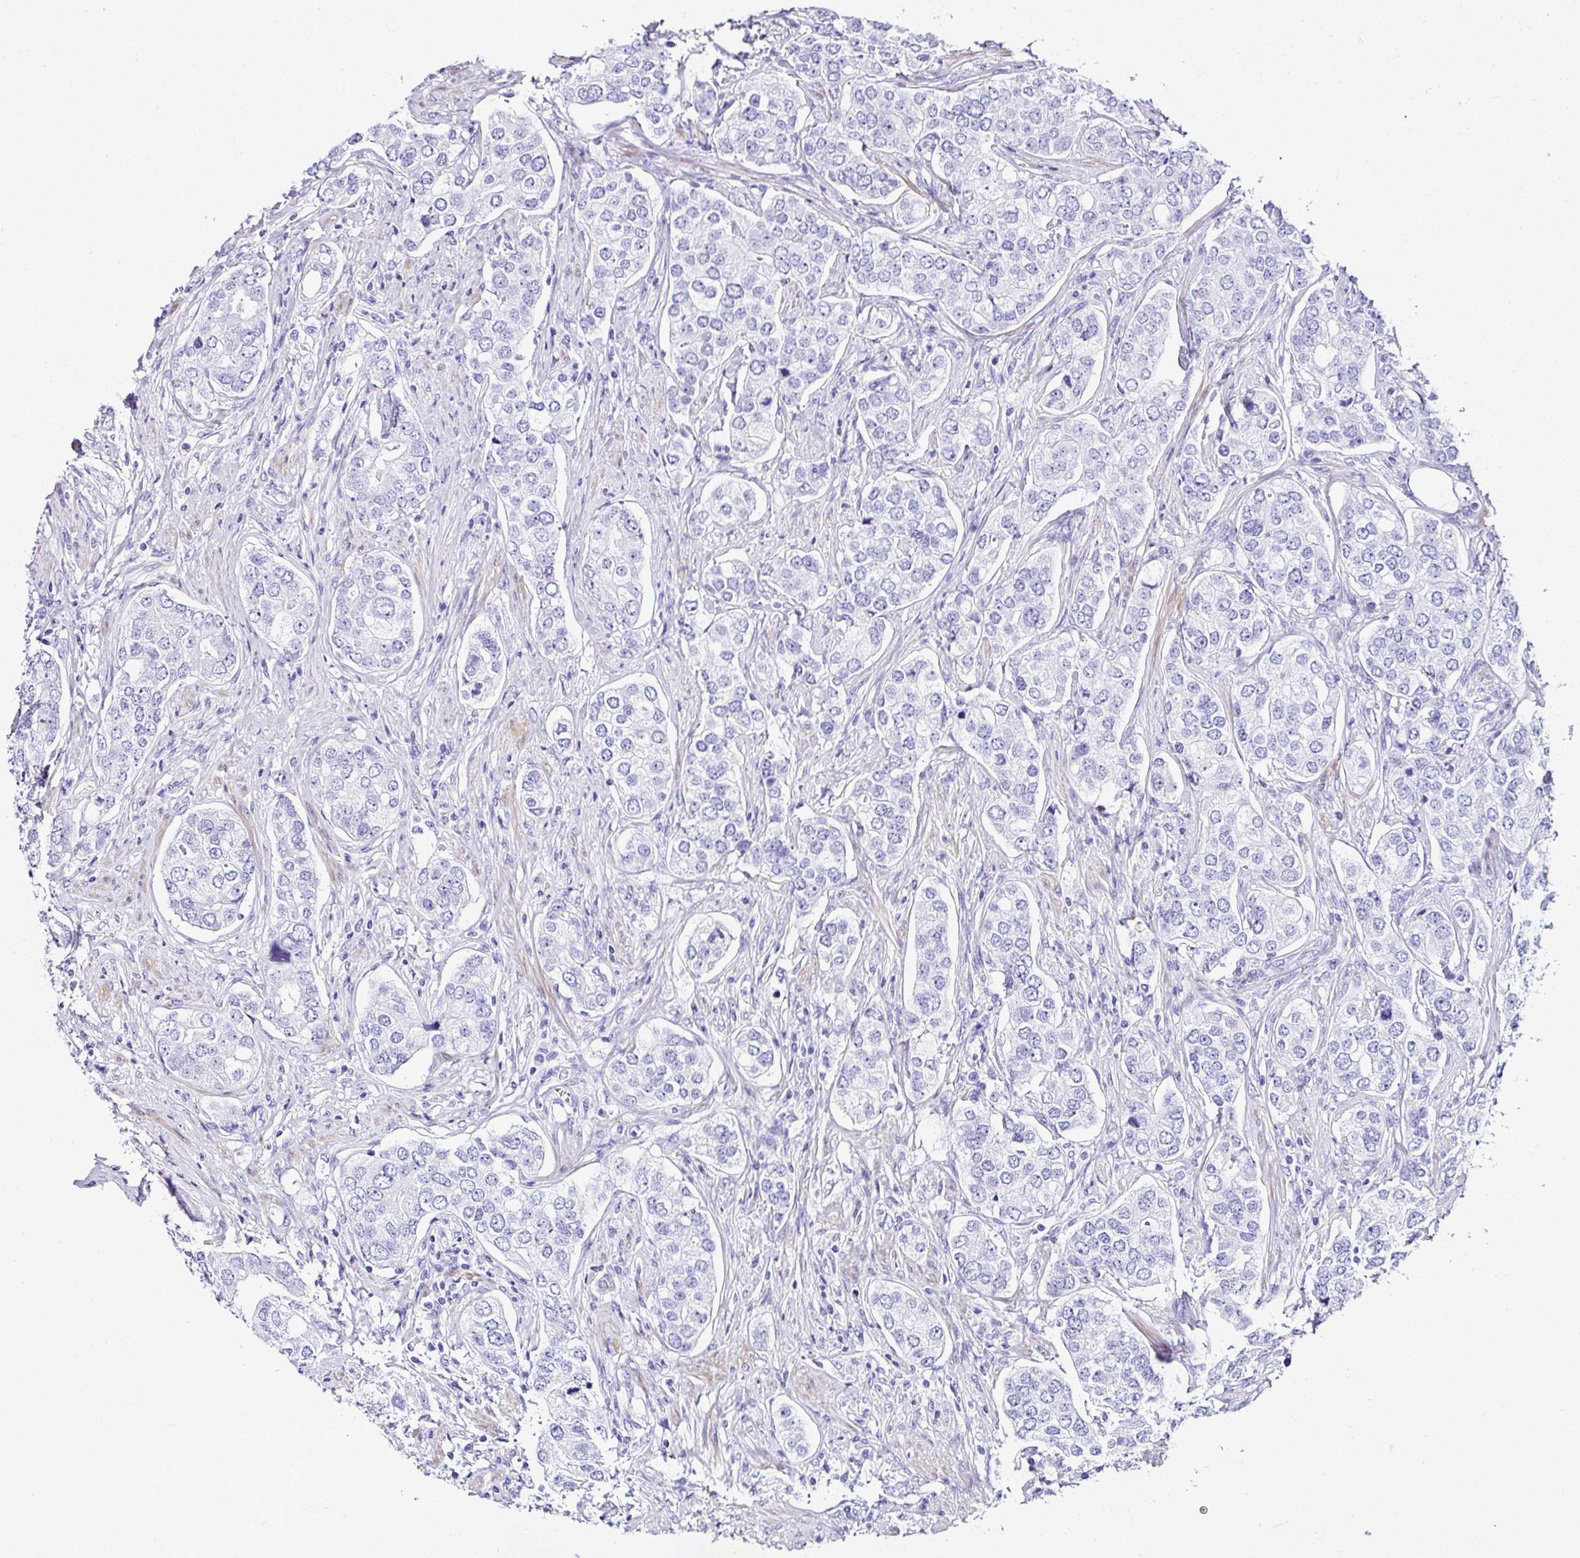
{"staining": {"intensity": "negative", "quantity": "none", "location": "none"}, "tissue": "prostate cancer", "cell_type": "Tumor cells", "image_type": "cancer", "snomed": [{"axis": "morphology", "description": "Adenocarcinoma, High grade"}, {"axis": "topography", "description": "Prostate"}], "caption": "Protein analysis of prostate cancer reveals no significant staining in tumor cells.", "gene": "DEPDC5", "patient": {"sex": "male", "age": 60}}